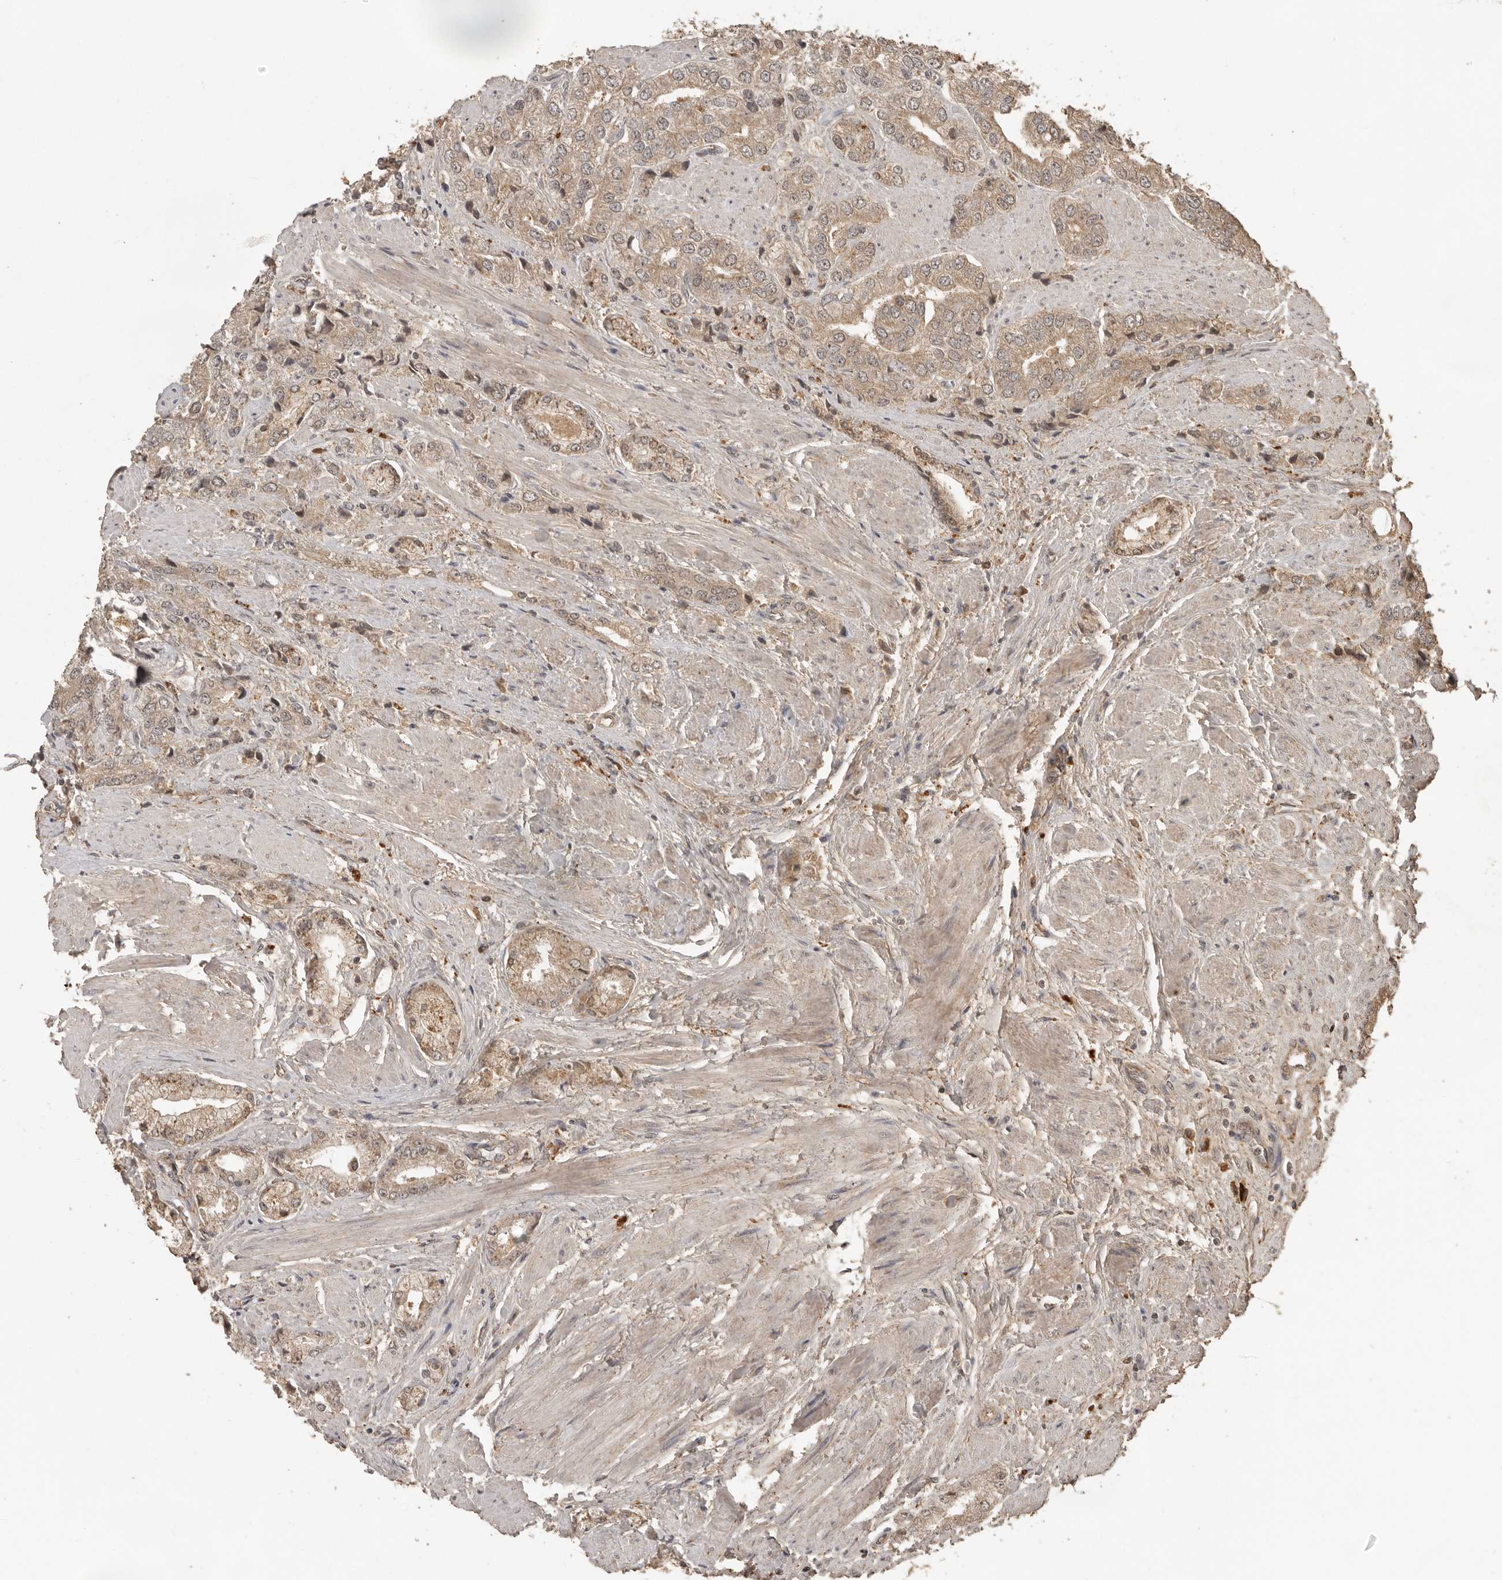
{"staining": {"intensity": "weak", "quantity": ">75%", "location": "cytoplasmic/membranous"}, "tissue": "prostate cancer", "cell_type": "Tumor cells", "image_type": "cancer", "snomed": [{"axis": "morphology", "description": "Adenocarcinoma, High grade"}, {"axis": "topography", "description": "Prostate"}], "caption": "Prostate adenocarcinoma (high-grade) stained with immunohistochemistry exhibits weak cytoplasmic/membranous staining in about >75% of tumor cells. (Stains: DAB in brown, nuclei in blue, Microscopy: brightfield microscopy at high magnification).", "gene": "CTF1", "patient": {"sex": "male", "age": 50}}